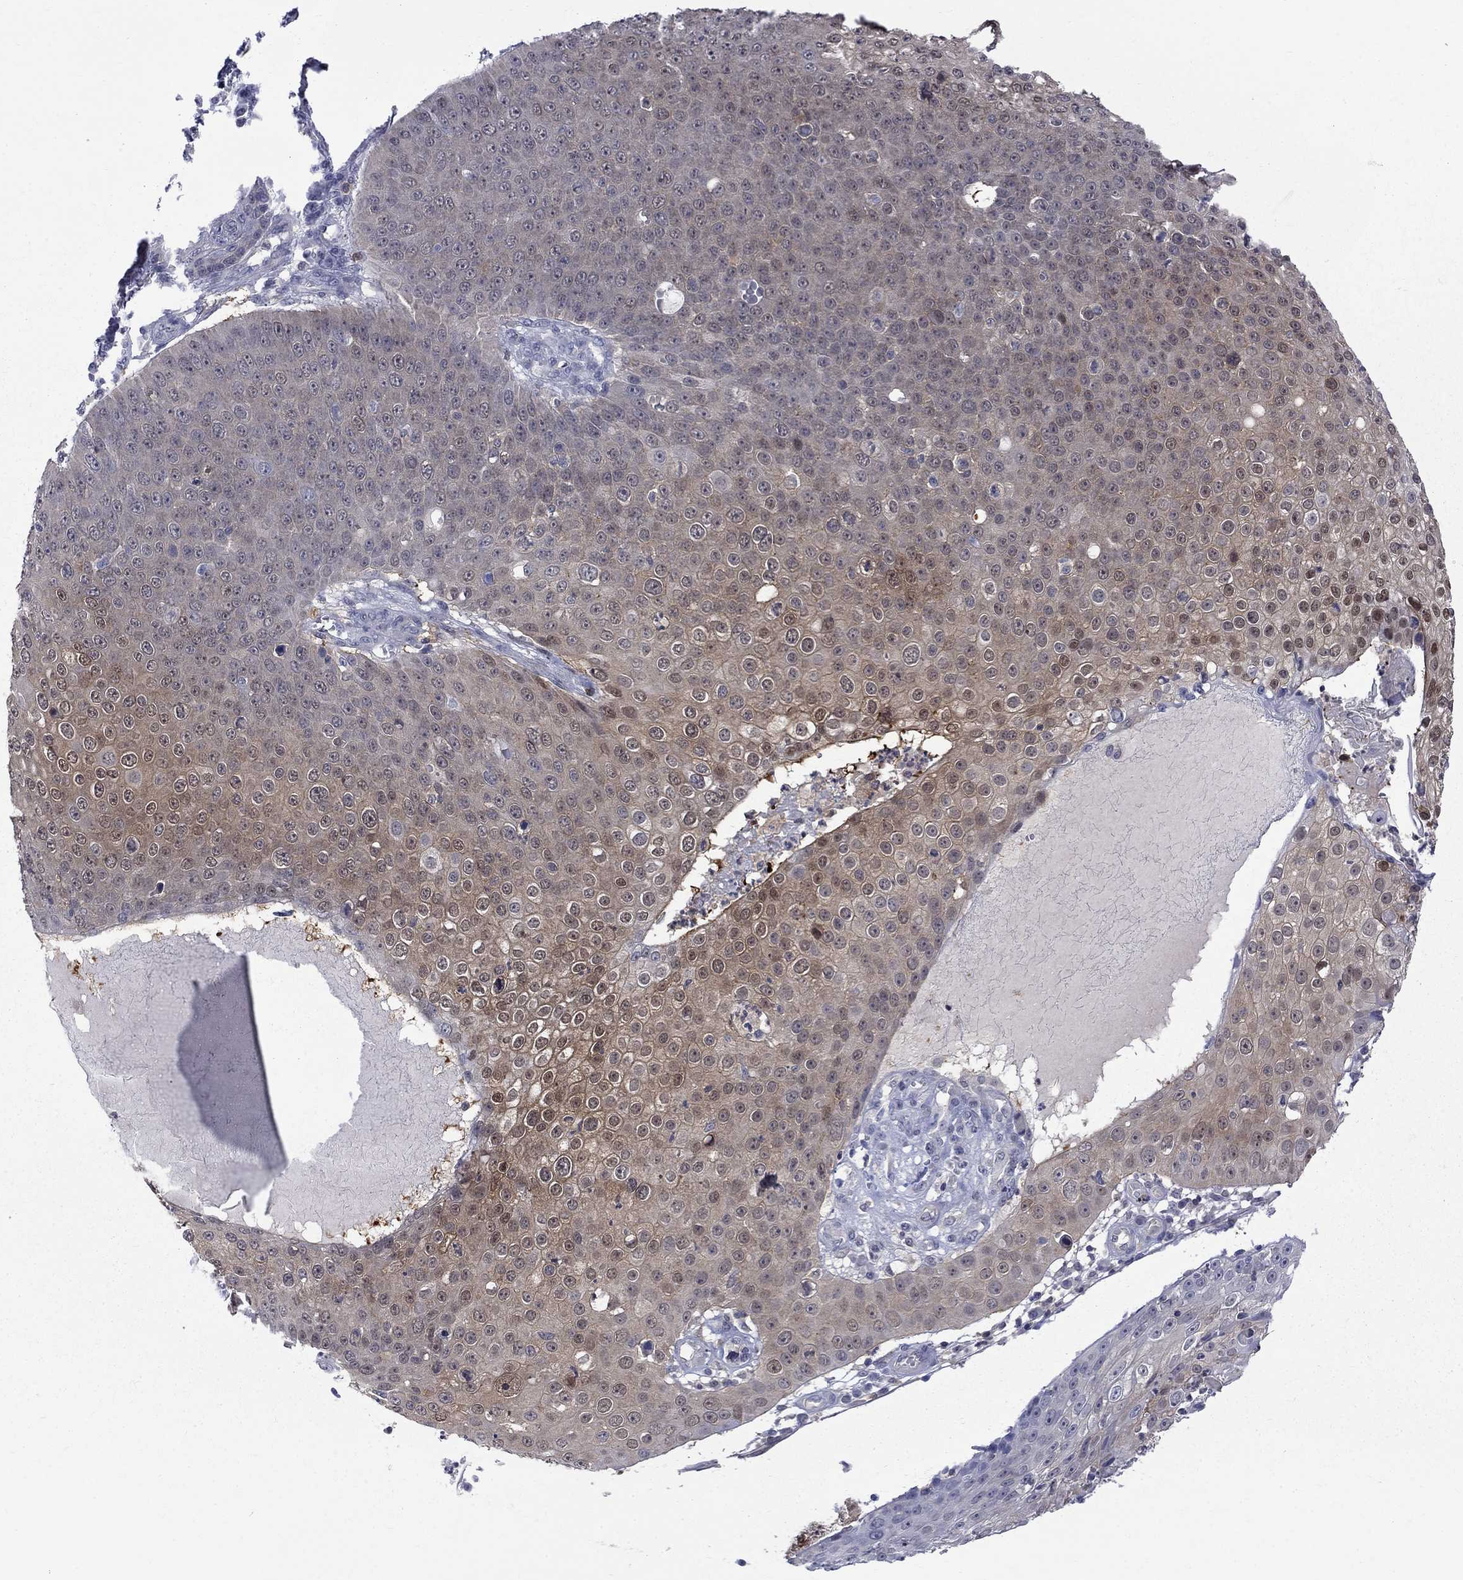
{"staining": {"intensity": "moderate", "quantity": "<25%", "location": "cytoplasmic/membranous"}, "tissue": "skin cancer", "cell_type": "Tumor cells", "image_type": "cancer", "snomed": [{"axis": "morphology", "description": "Squamous cell carcinoma, NOS"}, {"axis": "topography", "description": "Skin"}], "caption": "Moderate cytoplasmic/membranous positivity for a protein is appreciated in approximately <25% of tumor cells of skin cancer using immunohistochemistry (IHC).", "gene": "HKDC1", "patient": {"sex": "male", "age": 71}}